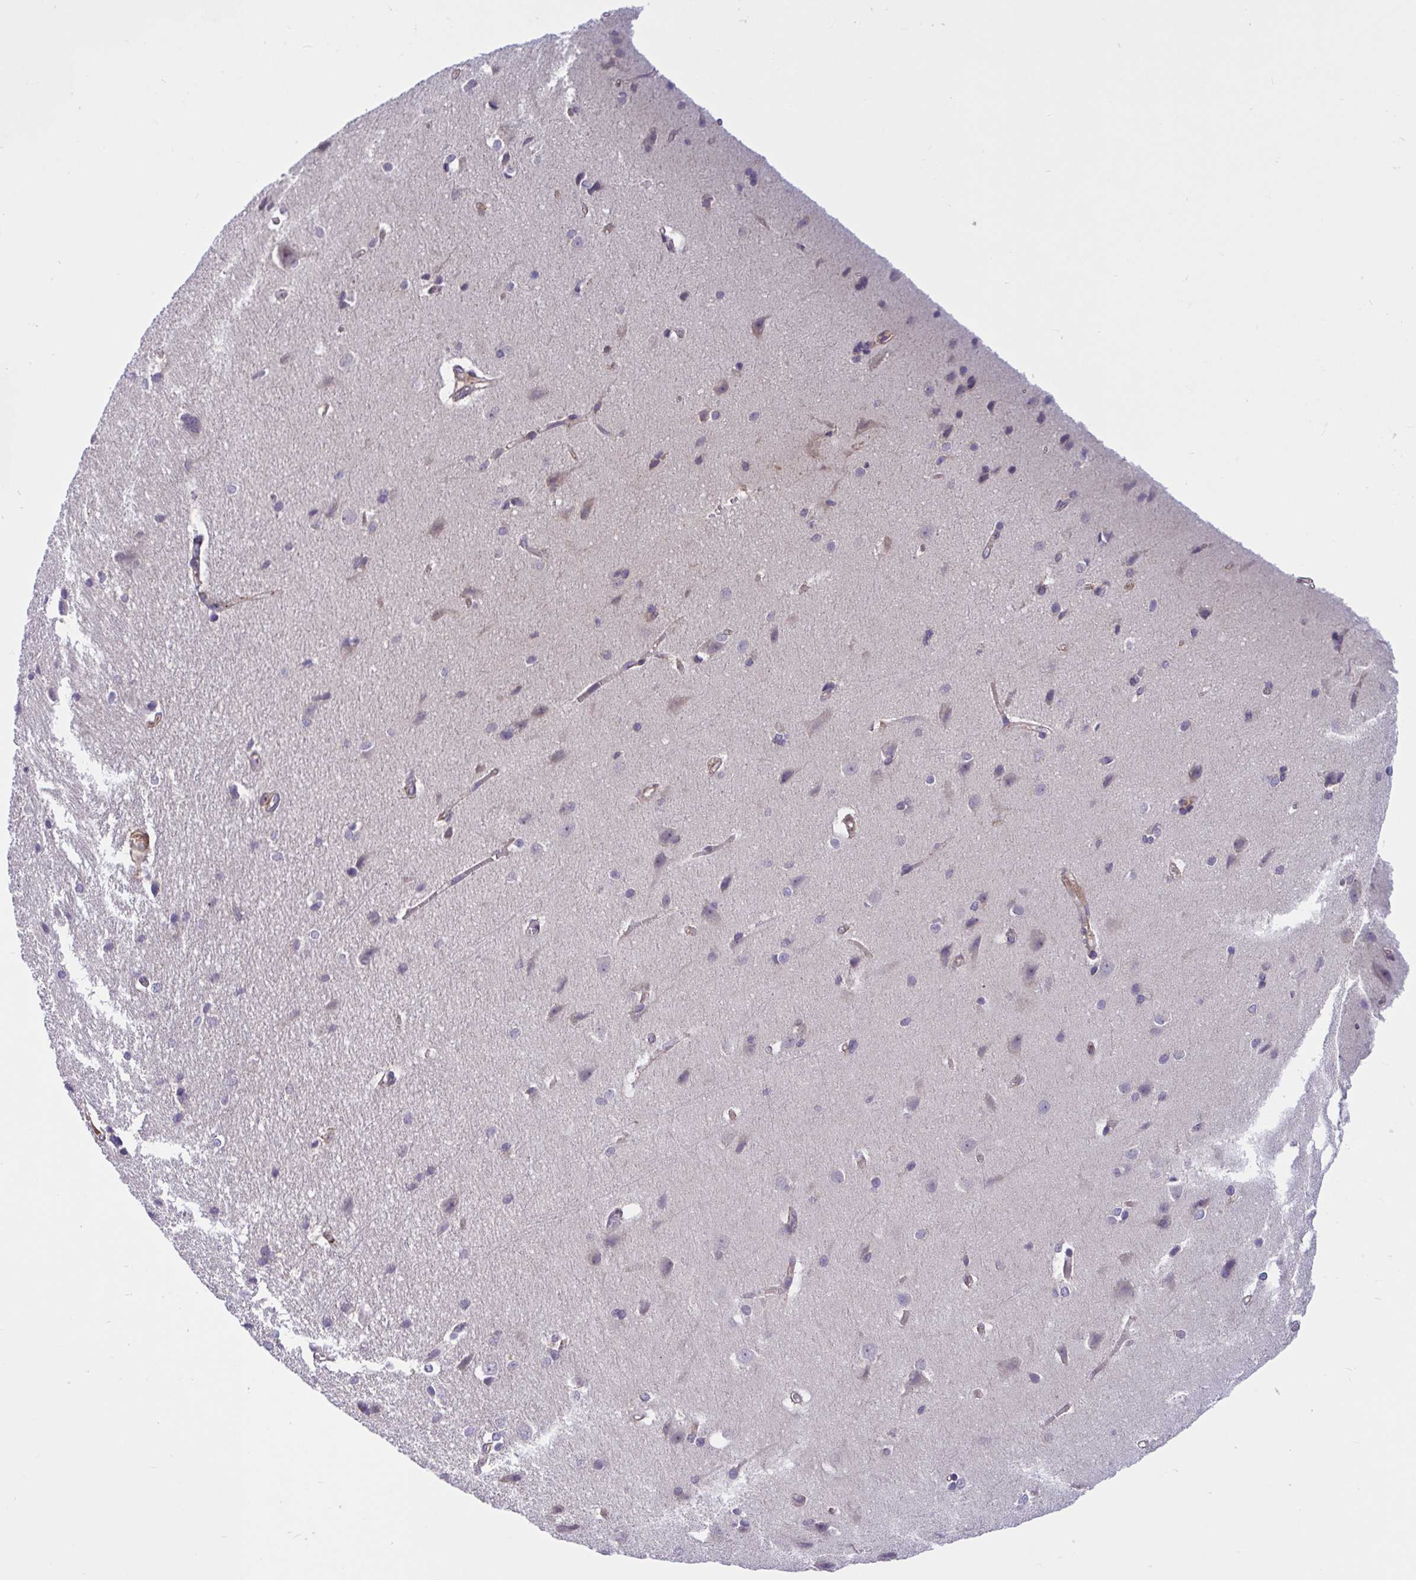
{"staining": {"intensity": "weak", "quantity": "25%-75%", "location": "cytoplasmic/membranous"}, "tissue": "cerebral cortex", "cell_type": "Endothelial cells", "image_type": "normal", "snomed": [{"axis": "morphology", "description": "Normal tissue, NOS"}, {"axis": "topography", "description": "Cerebral cortex"}], "caption": "Human cerebral cortex stained for a protein (brown) displays weak cytoplasmic/membranous positive expression in approximately 25%-75% of endothelial cells.", "gene": "WNT9B", "patient": {"sex": "male", "age": 37}}